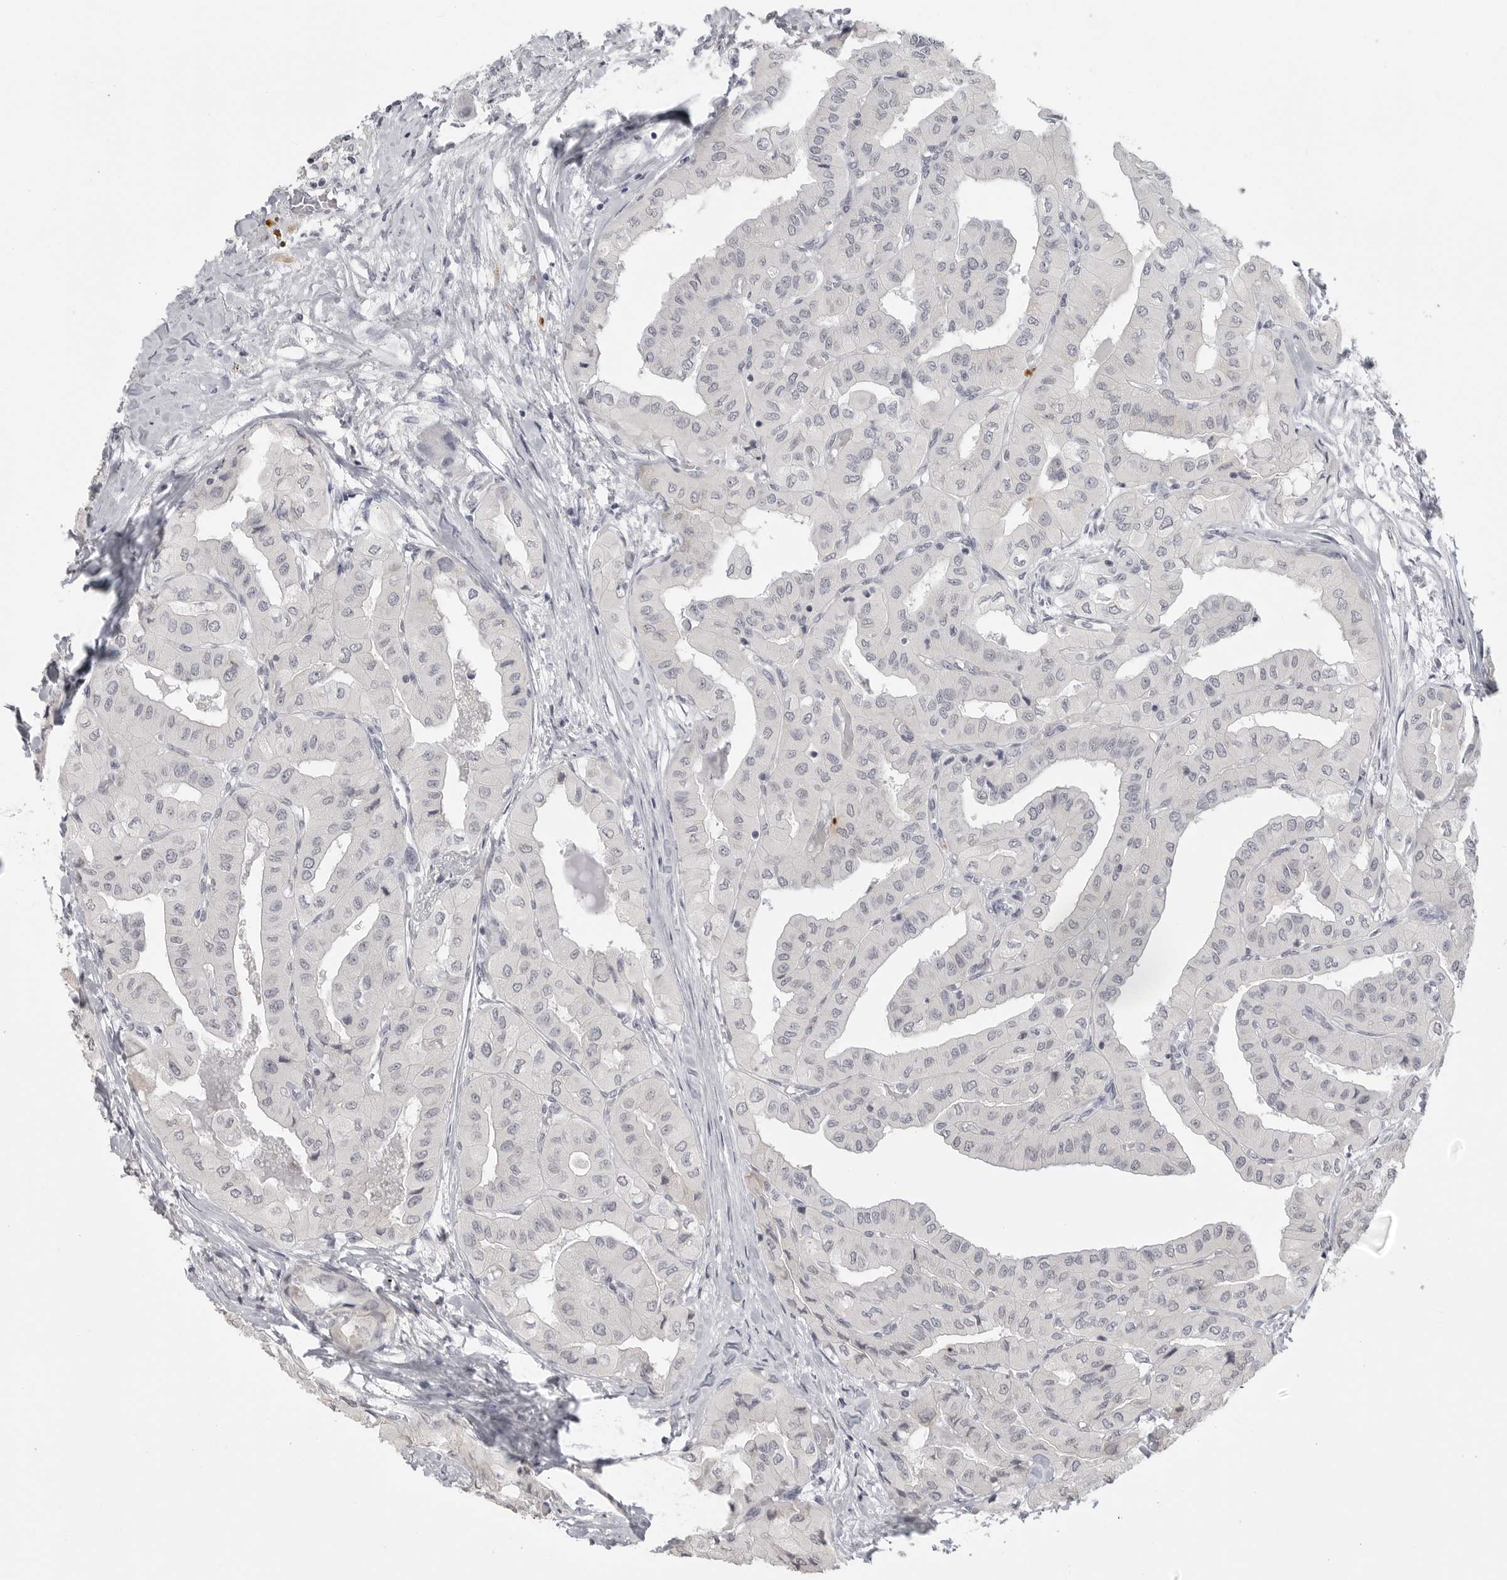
{"staining": {"intensity": "negative", "quantity": "none", "location": "none"}, "tissue": "thyroid cancer", "cell_type": "Tumor cells", "image_type": "cancer", "snomed": [{"axis": "morphology", "description": "Papillary adenocarcinoma, NOS"}, {"axis": "topography", "description": "Thyroid gland"}], "caption": "This is an immunohistochemistry photomicrograph of human thyroid cancer (papillary adenocarcinoma). There is no staining in tumor cells.", "gene": "PRSS1", "patient": {"sex": "female", "age": 59}}